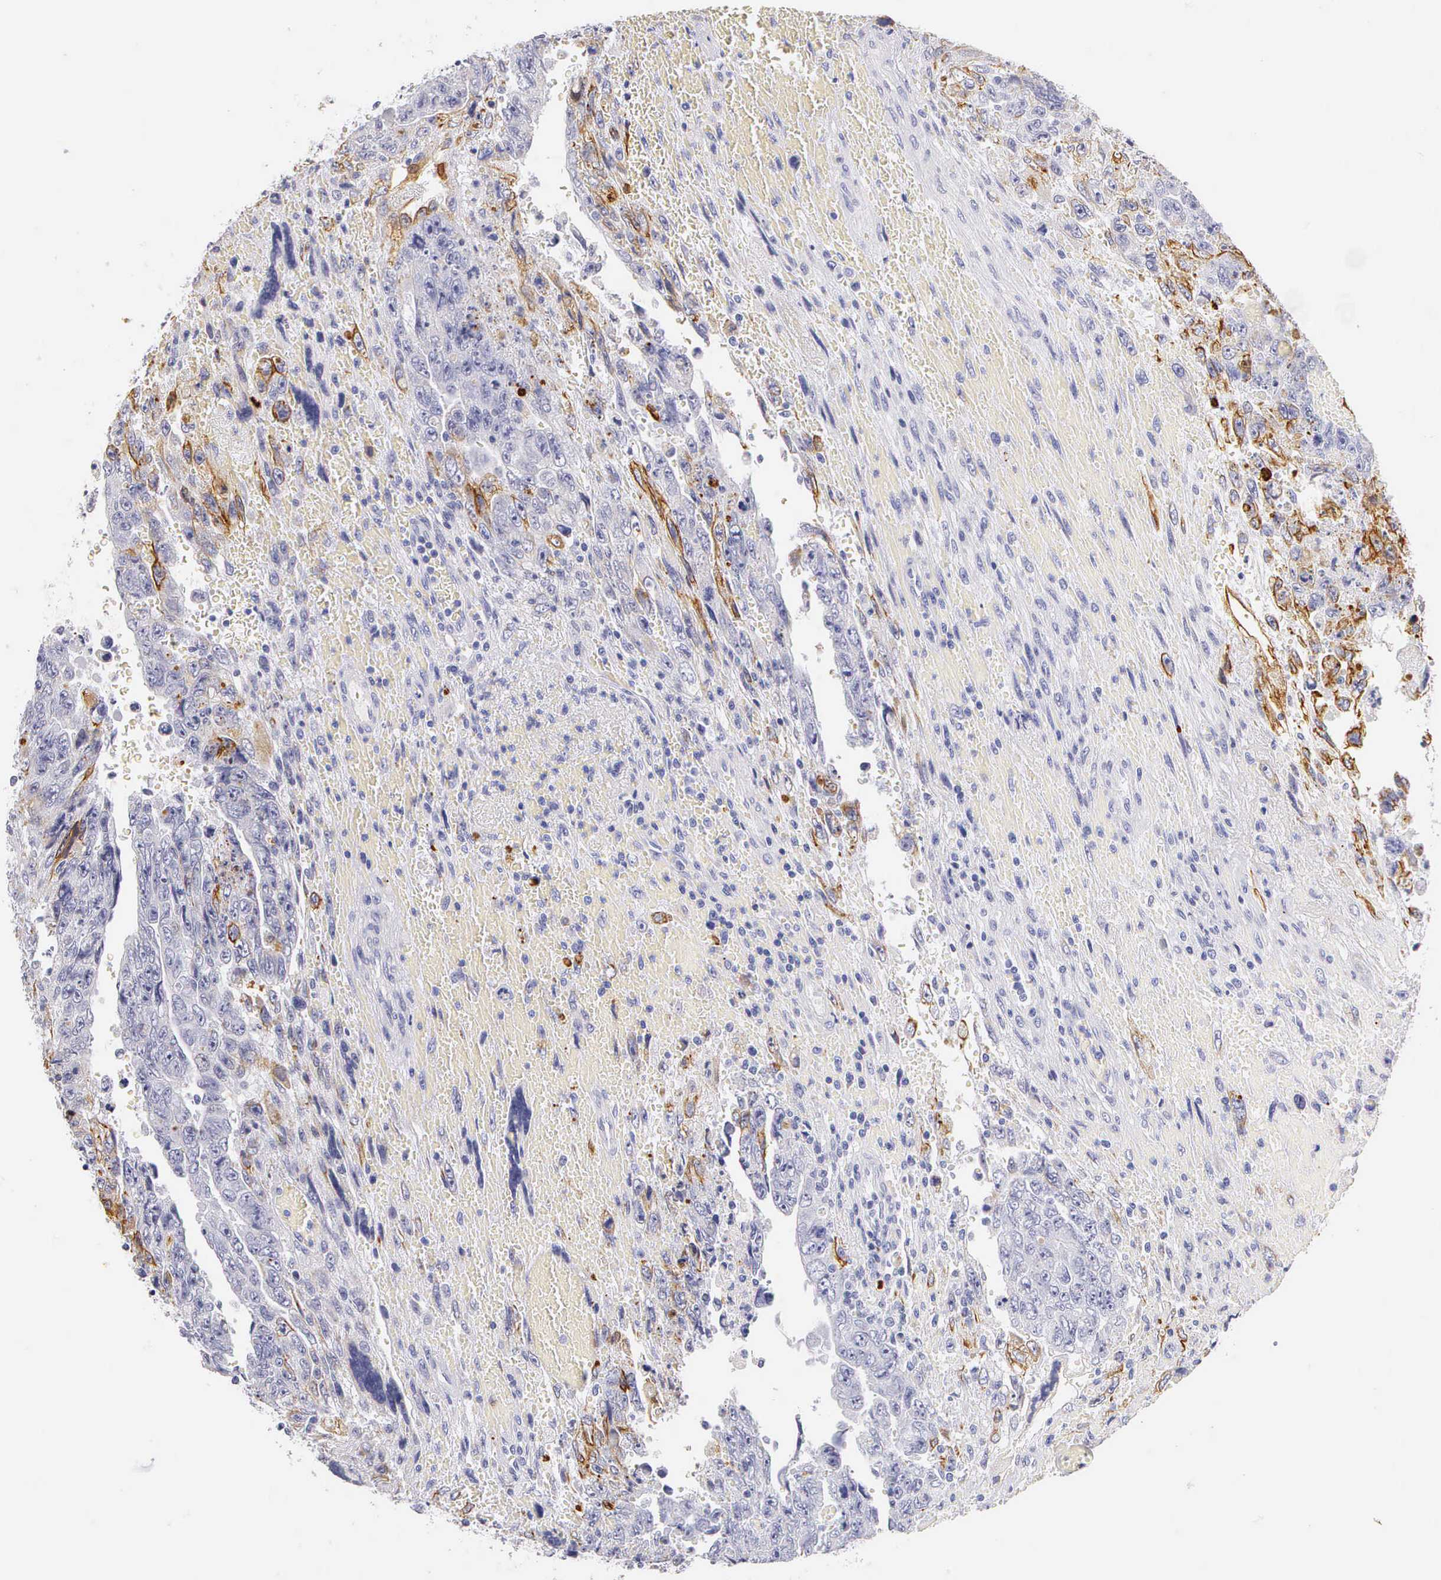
{"staining": {"intensity": "weak", "quantity": "<25%", "location": "cytoplasmic/membranous"}, "tissue": "testis cancer", "cell_type": "Tumor cells", "image_type": "cancer", "snomed": [{"axis": "morphology", "description": "Carcinoma, Embryonal, NOS"}, {"axis": "topography", "description": "Testis"}], "caption": "Testis embryonal carcinoma was stained to show a protein in brown. There is no significant positivity in tumor cells.", "gene": "KRT17", "patient": {"sex": "male", "age": 28}}